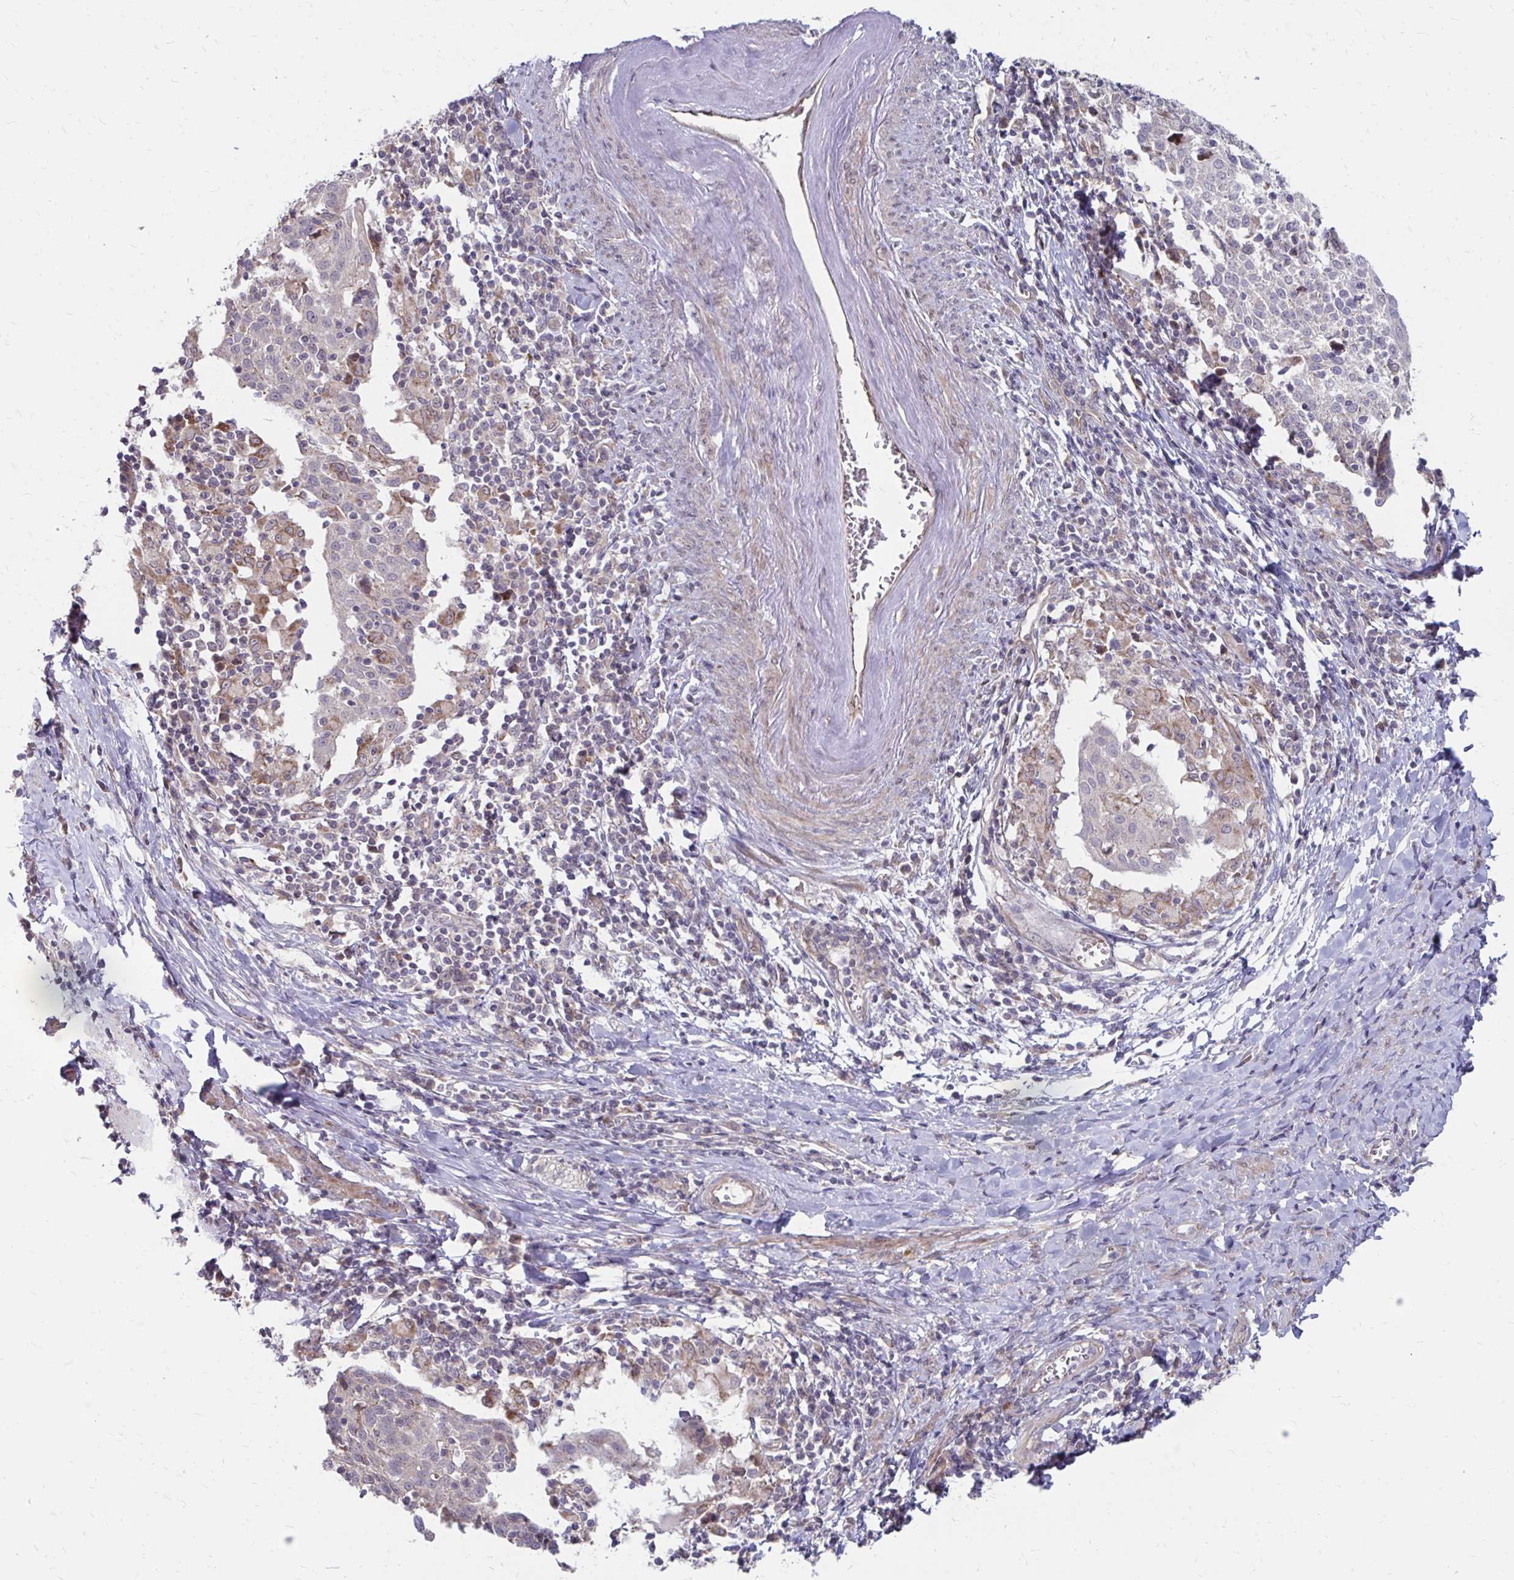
{"staining": {"intensity": "weak", "quantity": "<25%", "location": "cytoplasmic/membranous"}, "tissue": "cervical cancer", "cell_type": "Tumor cells", "image_type": "cancer", "snomed": [{"axis": "morphology", "description": "Squamous cell carcinoma, NOS"}, {"axis": "topography", "description": "Cervix"}], "caption": "Squamous cell carcinoma (cervical) was stained to show a protein in brown. There is no significant staining in tumor cells.", "gene": "ITPR2", "patient": {"sex": "female", "age": 52}}